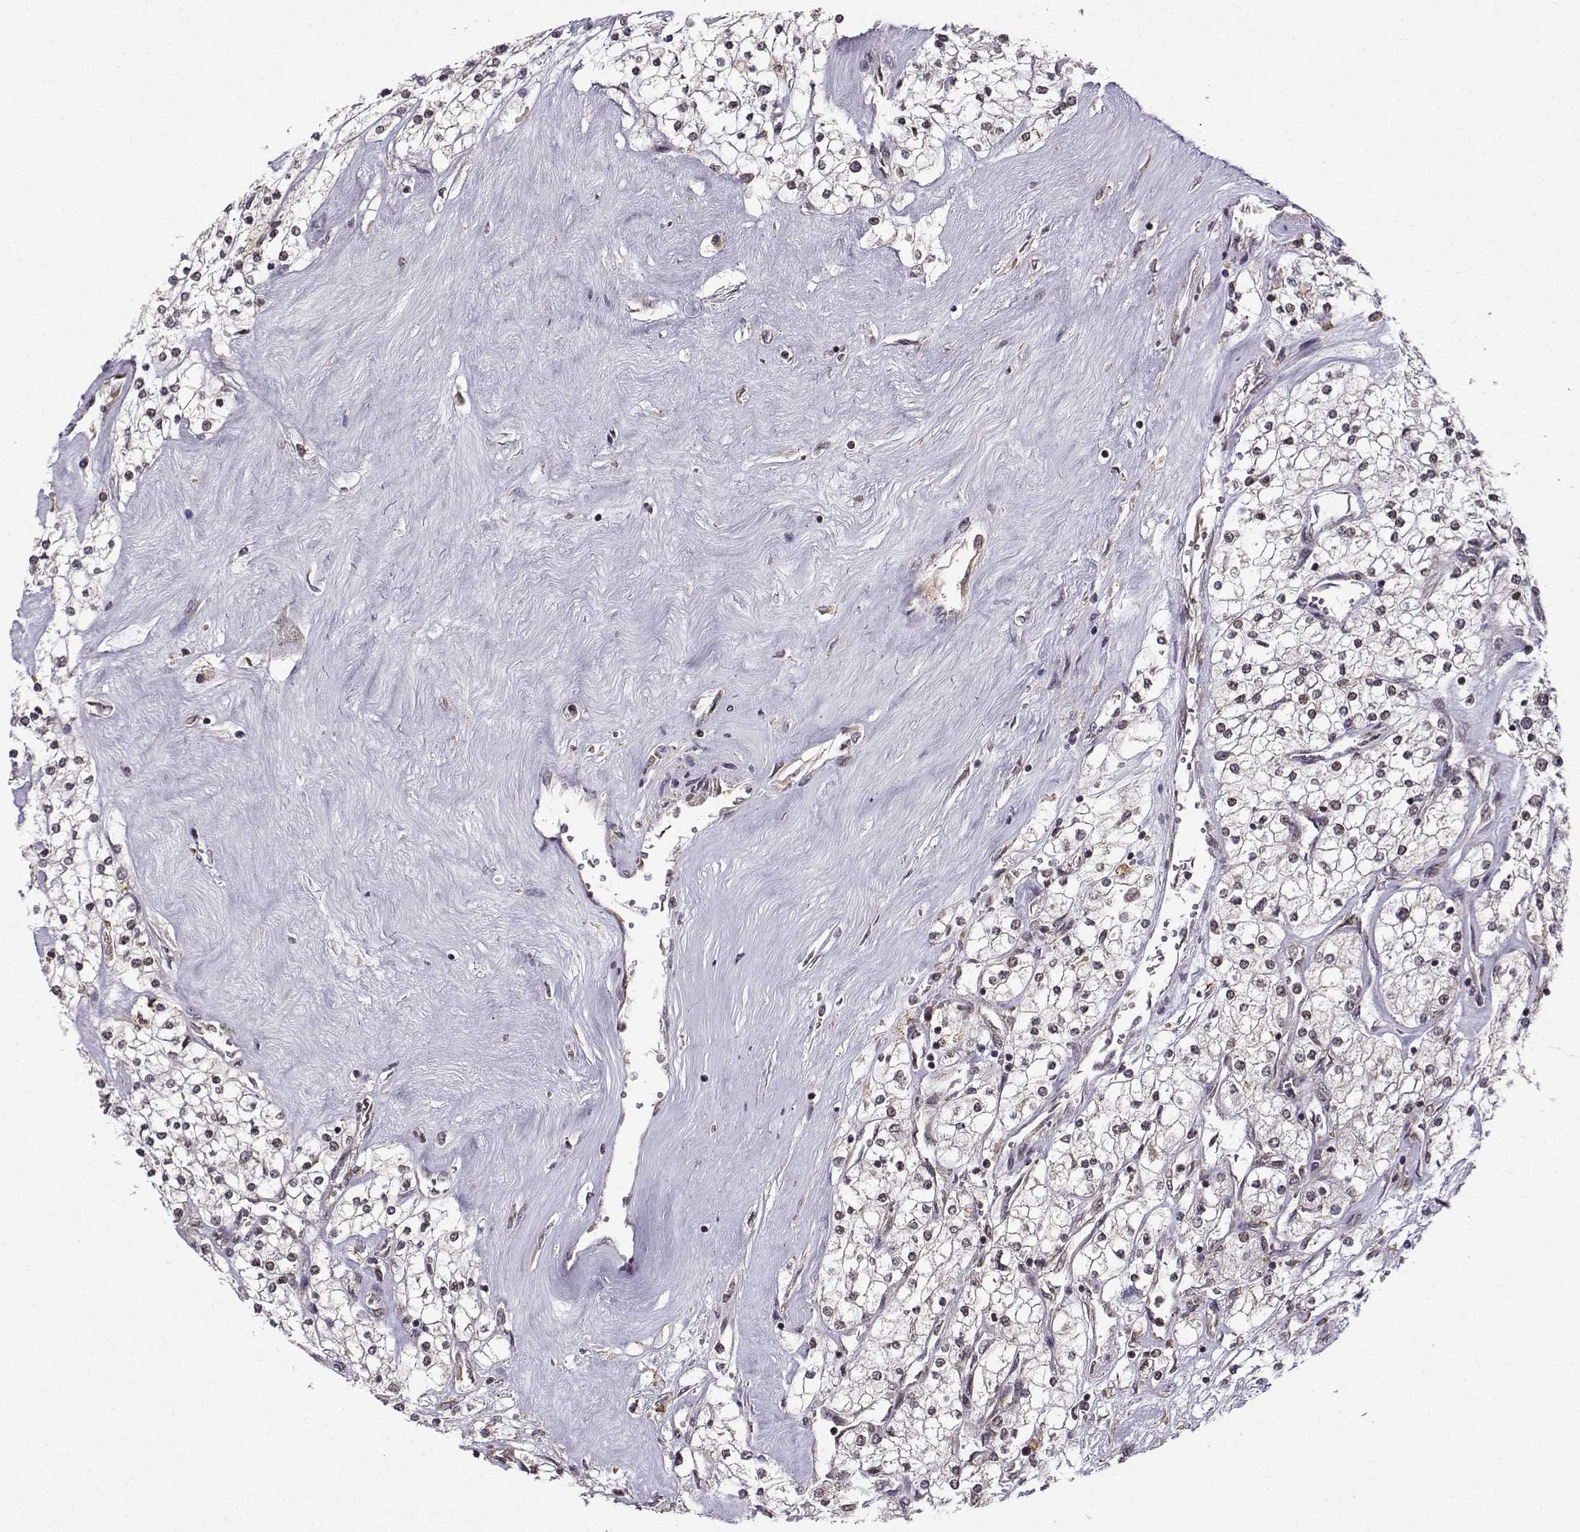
{"staining": {"intensity": "negative", "quantity": "none", "location": "none"}, "tissue": "renal cancer", "cell_type": "Tumor cells", "image_type": "cancer", "snomed": [{"axis": "morphology", "description": "Adenocarcinoma, NOS"}, {"axis": "topography", "description": "Kidney"}], "caption": "Protein analysis of renal adenocarcinoma displays no significant staining in tumor cells. The staining was performed using DAB to visualize the protein expression in brown, while the nuclei were stained in blue with hematoxylin (Magnification: 20x).", "gene": "EZH1", "patient": {"sex": "male", "age": 80}}